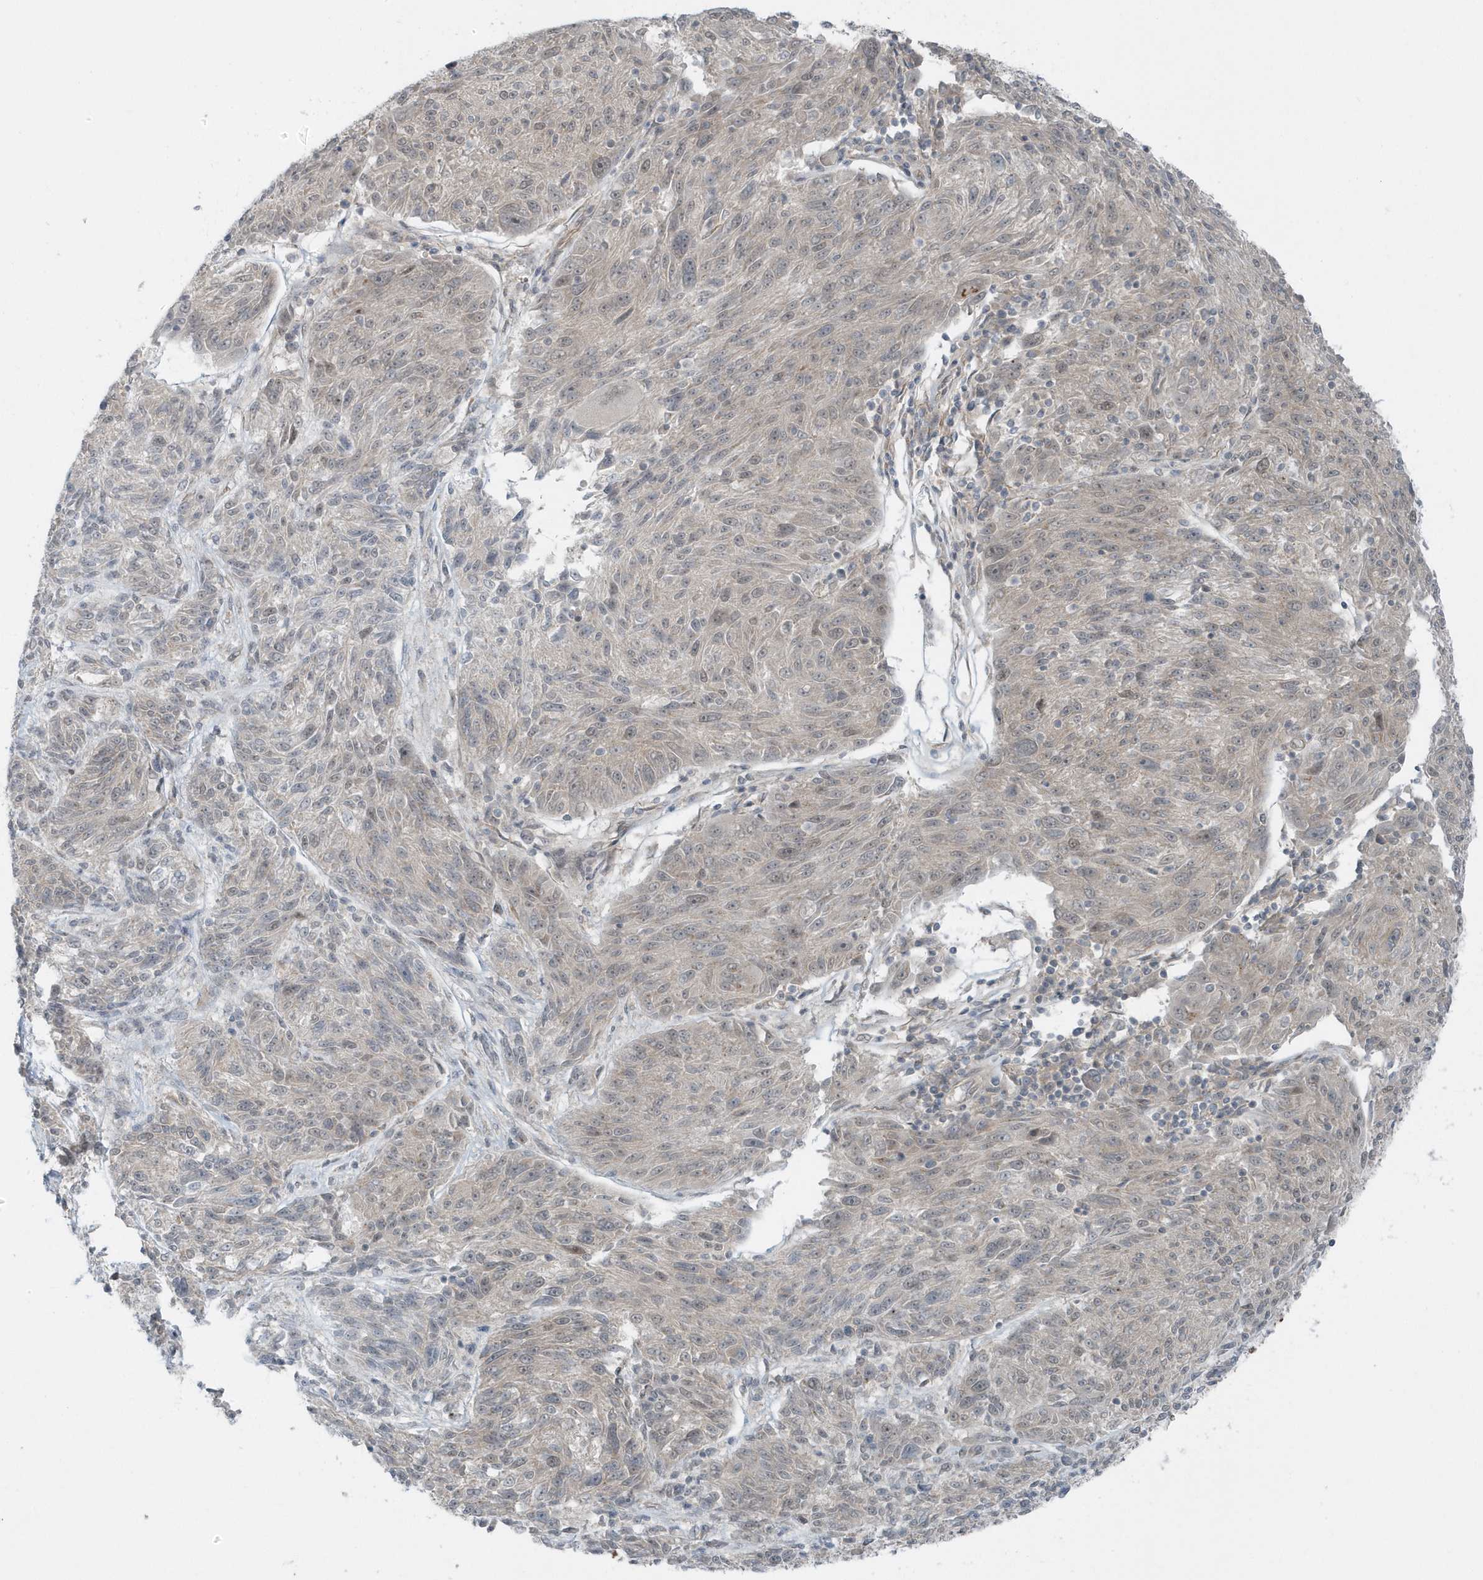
{"staining": {"intensity": "negative", "quantity": "none", "location": "none"}, "tissue": "melanoma", "cell_type": "Tumor cells", "image_type": "cancer", "snomed": [{"axis": "morphology", "description": "Malignant melanoma, NOS"}, {"axis": "topography", "description": "Skin"}], "caption": "A micrograph of human malignant melanoma is negative for staining in tumor cells.", "gene": "PARD3B", "patient": {"sex": "male", "age": 53}}